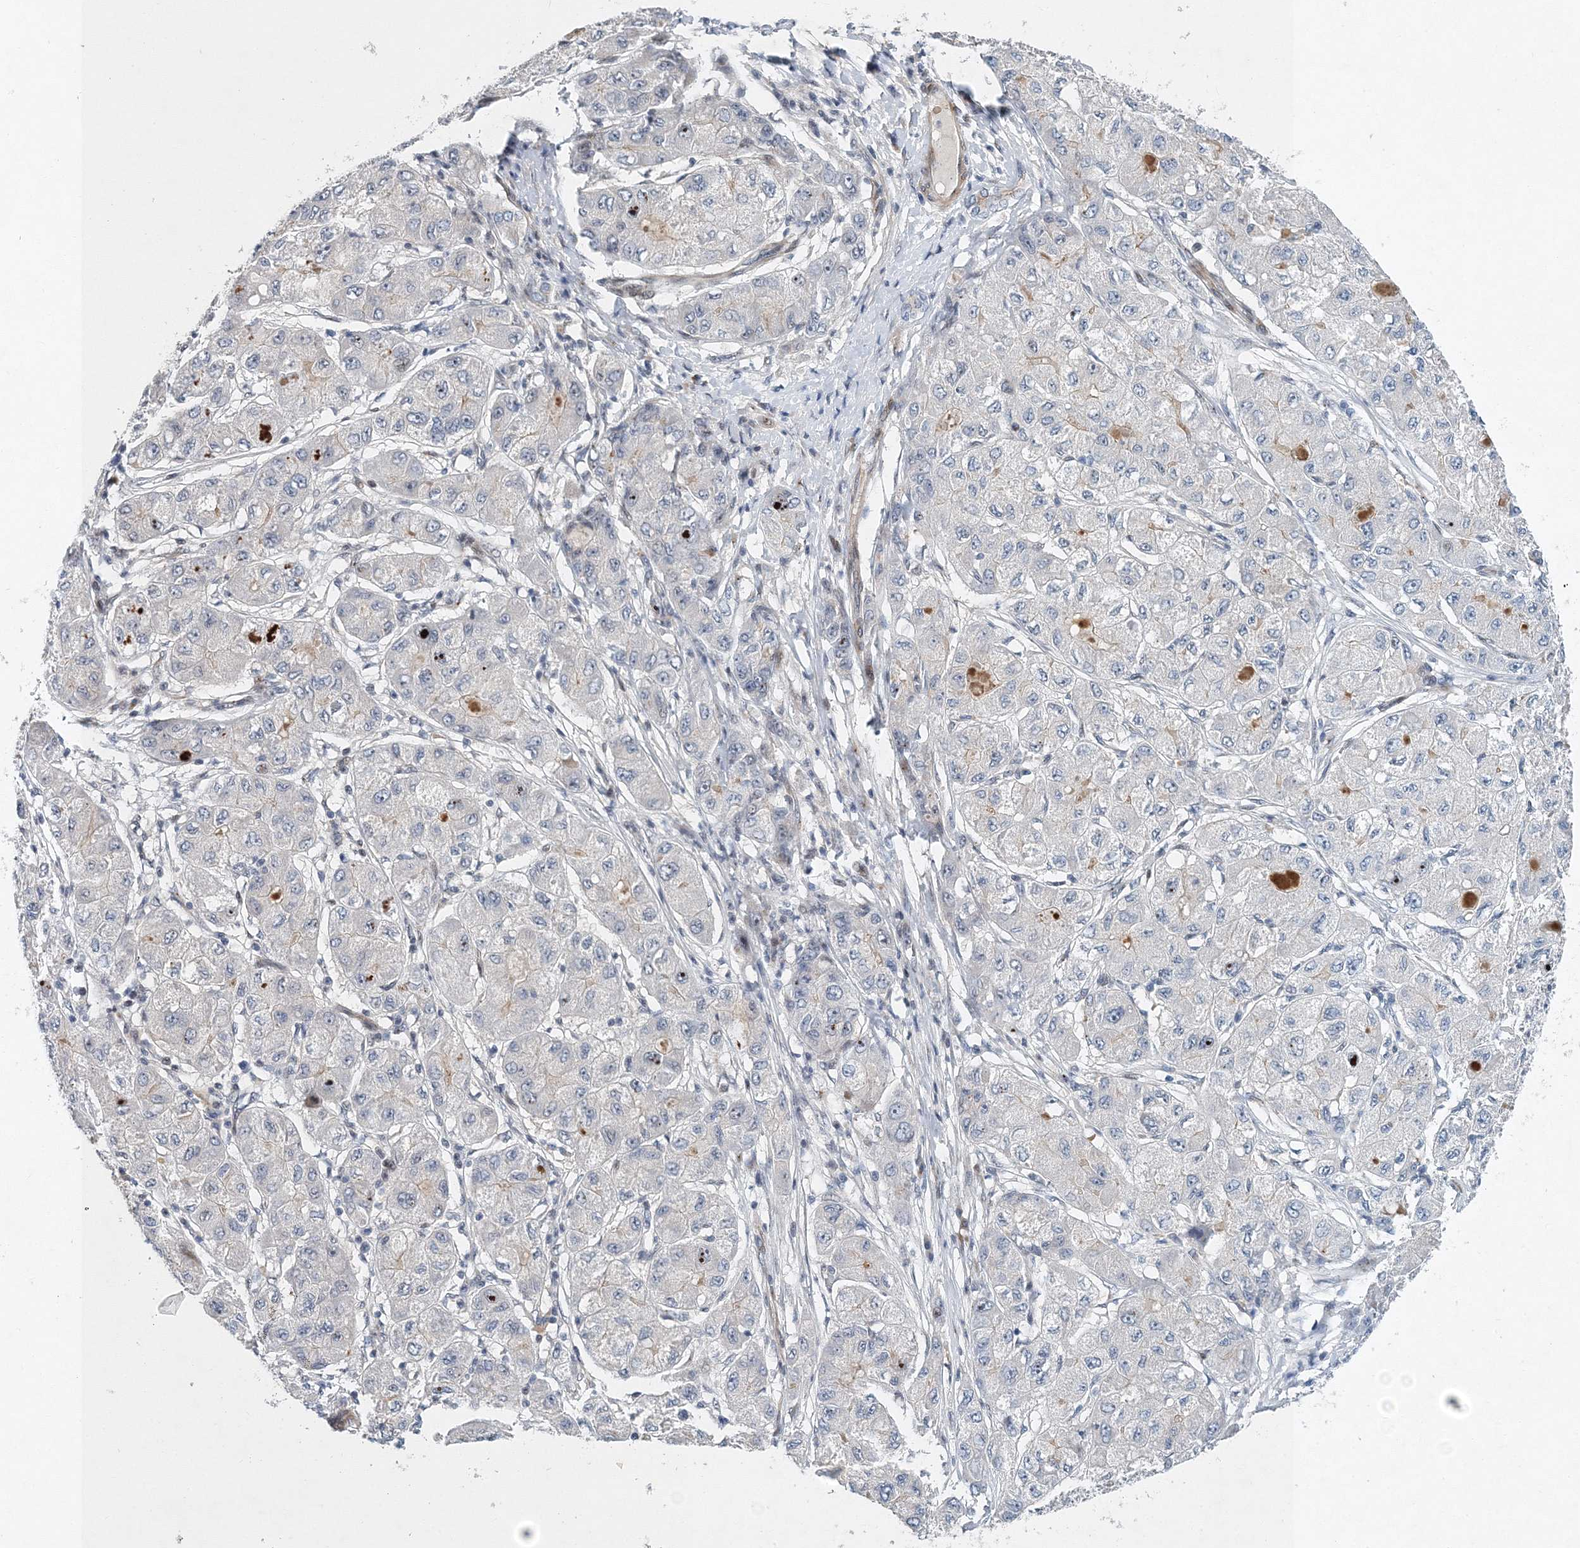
{"staining": {"intensity": "negative", "quantity": "none", "location": "none"}, "tissue": "liver cancer", "cell_type": "Tumor cells", "image_type": "cancer", "snomed": [{"axis": "morphology", "description": "Carcinoma, Hepatocellular, NOS"}, {"axis": "topography", "description": "Liver"}], "caption": "A high-resolution image shows immunohistochemistry (IHC) staining of liver cancer, which demonstrates no significant expression in tumor cells.", "gene": "UIMC1", "patient": {"sex": "male", "age": 80}}